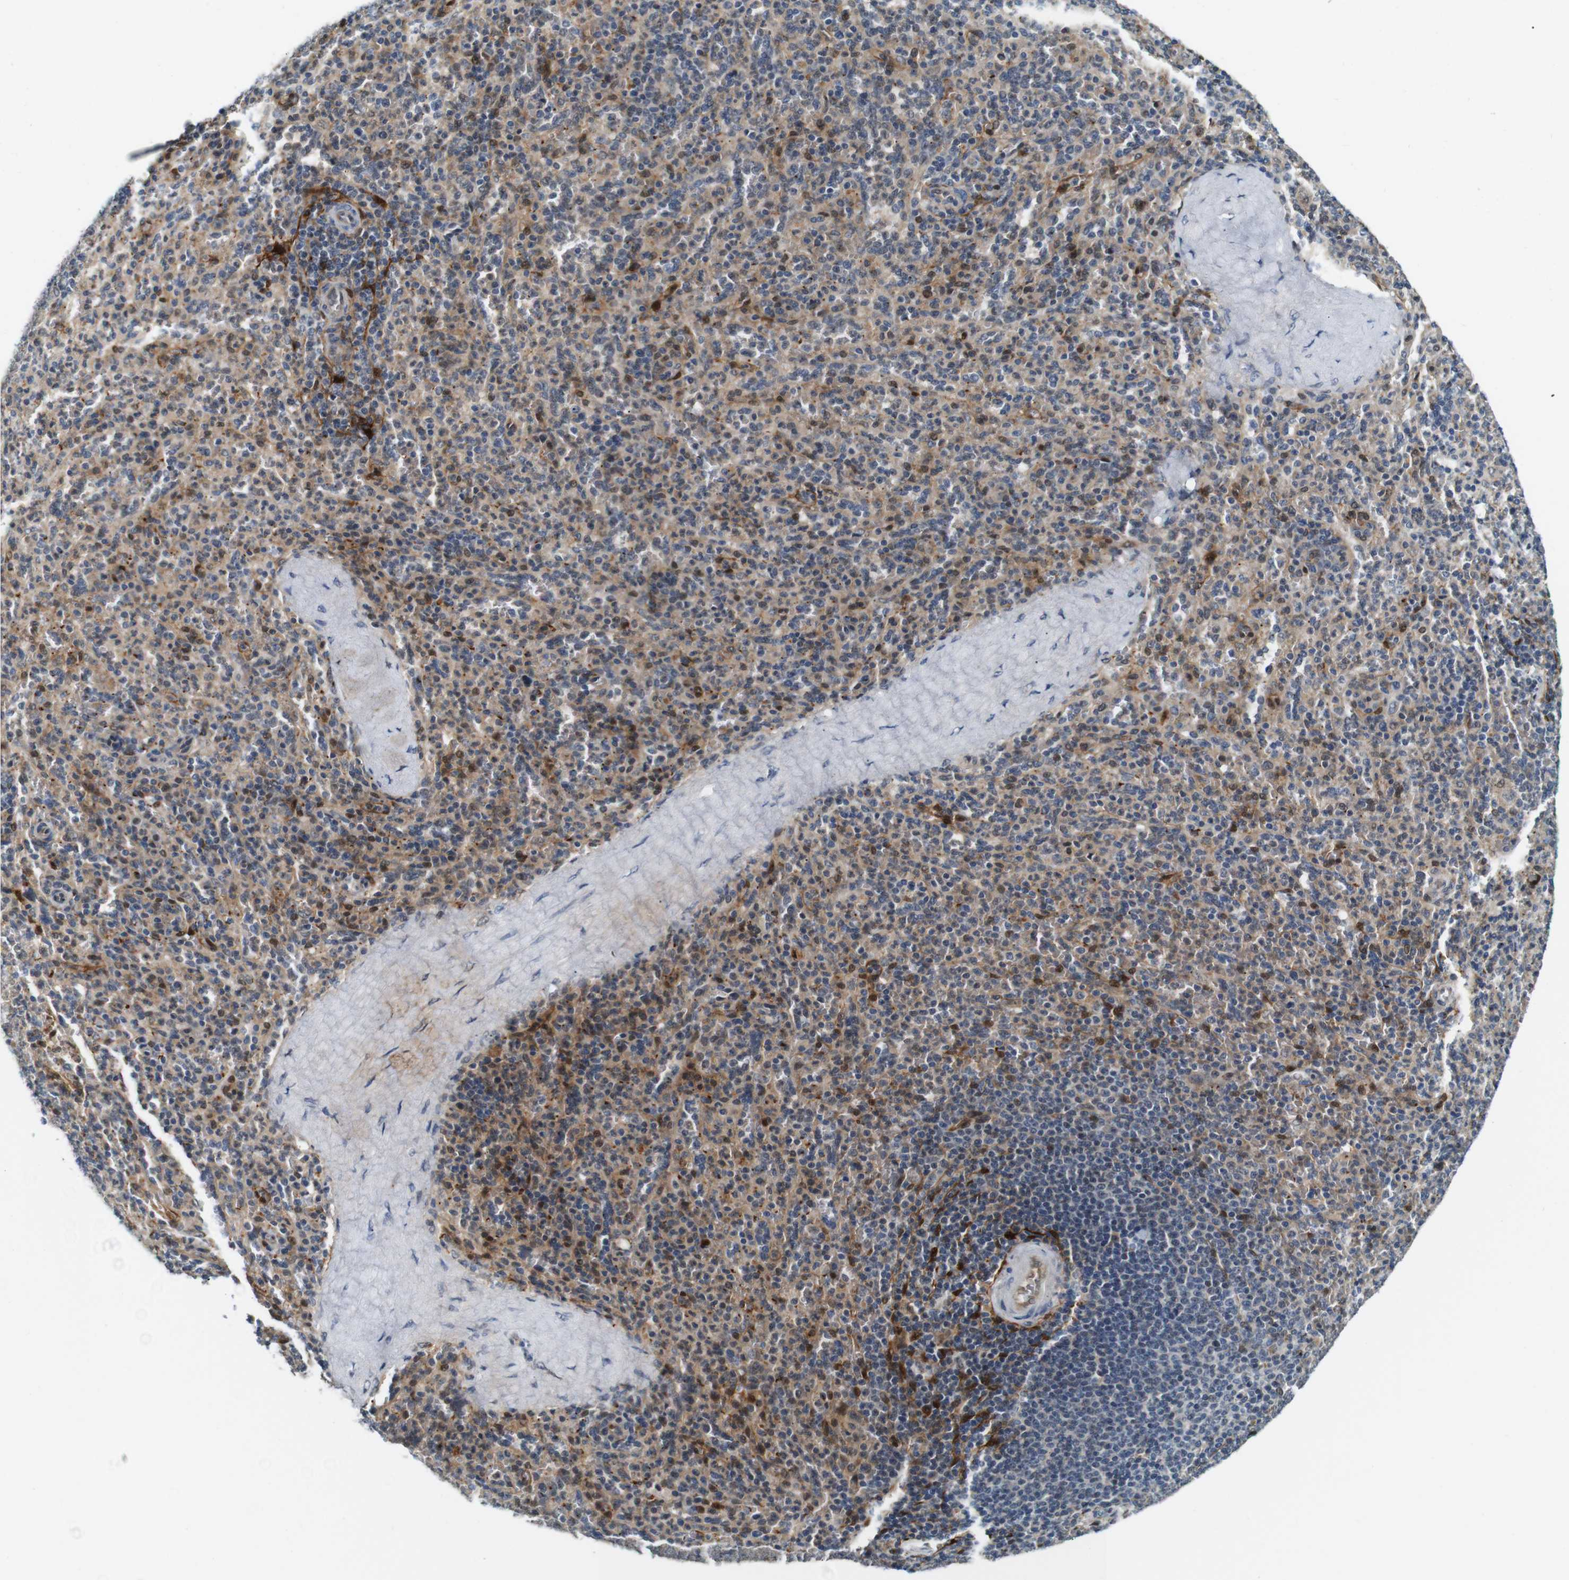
{"staining": {"intensity": "moderate", "quantity": "25%-75%", "location": "cytoplasmic/membranous,nuclear"}, "tissue": "spleen", "cell_type": "Cells in red pulp", "image_type": "normal", "snomed": [{"axis": "morphology", "description": "Normal tissue, NOS"}, {"axis": "topography", "description": "Spleen"}], "caption": "Immunohistochemistry (IHC) (DAB) staining of unremarkable human spleen demonstrates moderate cytoplasmic/membranous,nuclear protein staining in approximately 25%-75% of cells in red pulp. The protein is stained brown, and the nuclei are stained in blue (DAB (3,3'-diaminobenzidine) IHC with brightfield microscopy, high magnification).", "gene": "LXN", "patient": {"sex": "male", "age": 36}}